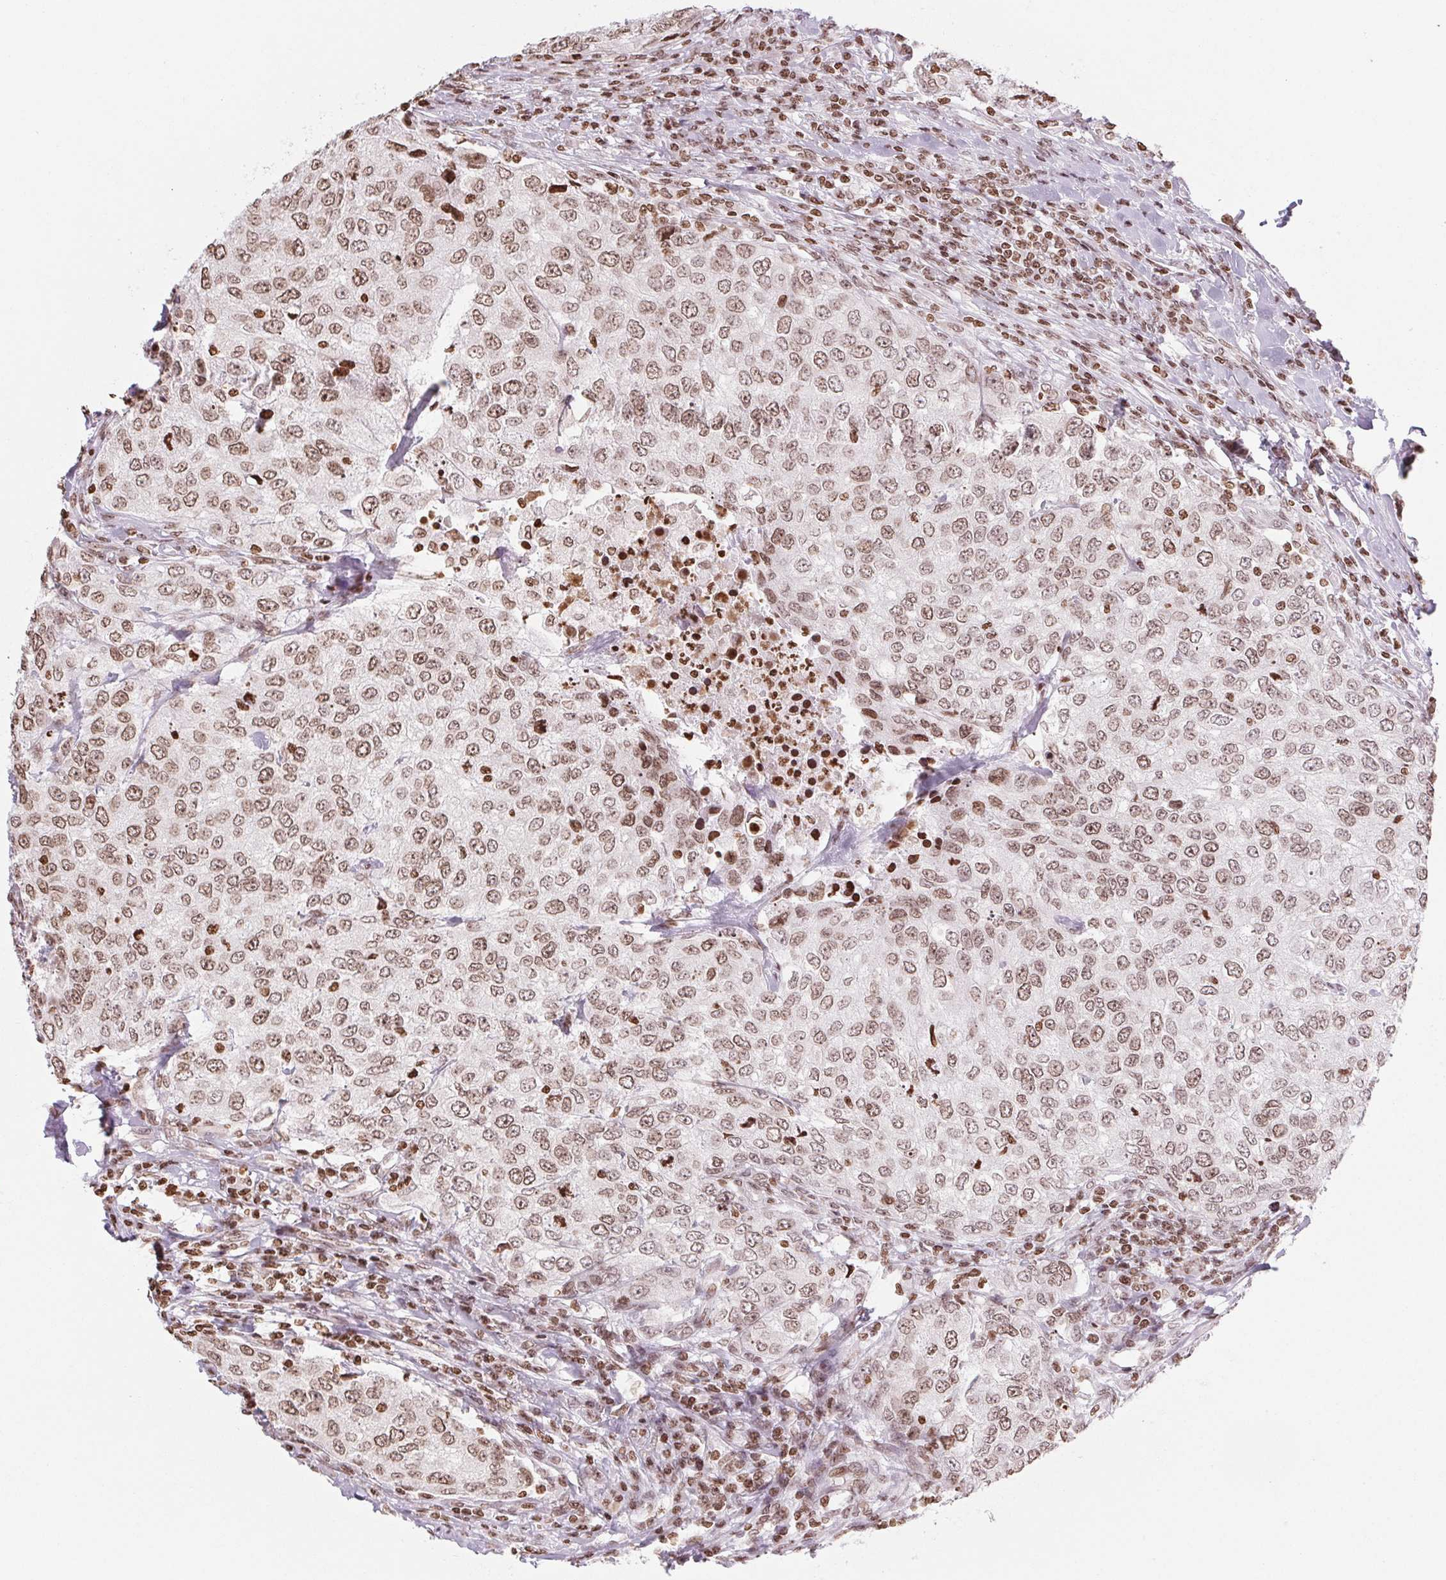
{"staining": {"intensity": "moderate", "quantity": ">75%", "location": "cytoplasmic/membranous,nuclear"}, "tissue": "urothelial cancer", "cell_type": "Tumor cells", "image_type": "cancer", "snomed": [{"axis": "morphology", "description": "Urothelial carcinoma, High grade"}, {"axis": "topography", "description": "Urinary bladder"}], "caption": "High-grade urothelial carcinoma tissue displays moderate cytoplasmic/membranous and nuclear positivity in about >75% of tumor cells, visualized by immunohistochemistry. The staining was performed using DAB, with brown indicating positive protein expression. Nuclei are stained blue with hematoxylin.", "gene": "SMIM12", "patient": {"sex": "female", "age": 78}}